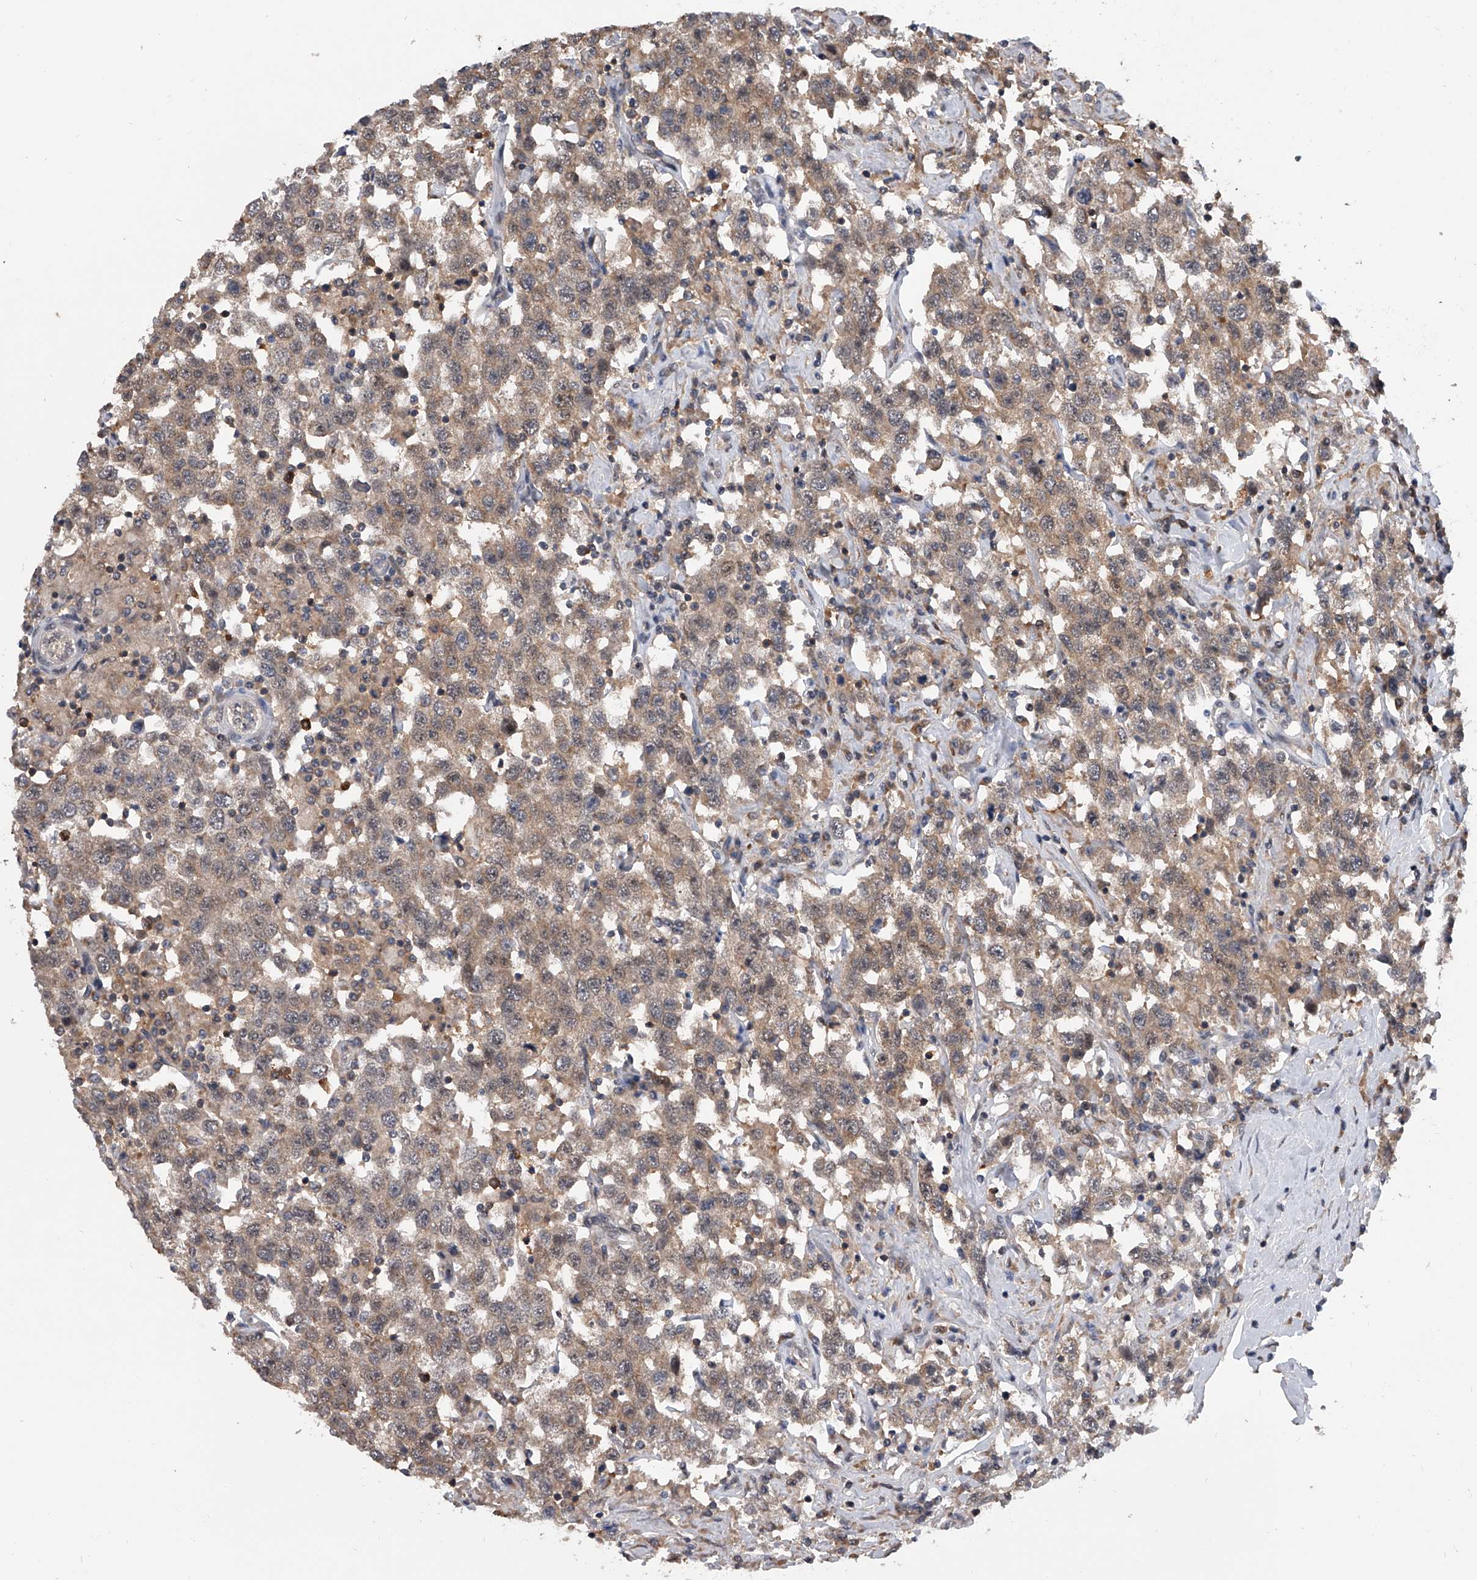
{"staining": {"intensity": "weak", "quantity": ">75%", "location": "cytoplasmic/membranous"}, "tissue": "testis cancer", "cell_type": "Tumor cells", "image_type": "cancer", "snomed": [{"axis": "morphology", "description": "Seminoma, NOS"}, {"axis": "topography", "description": "Testis"}], "caption": "A brown stain shows weak cytoplasmic/membranous staining of a protein in testis seminoma tumor cells.", "gene": "BHLHE23", "patient": {"sex": "male", "age": 41}}